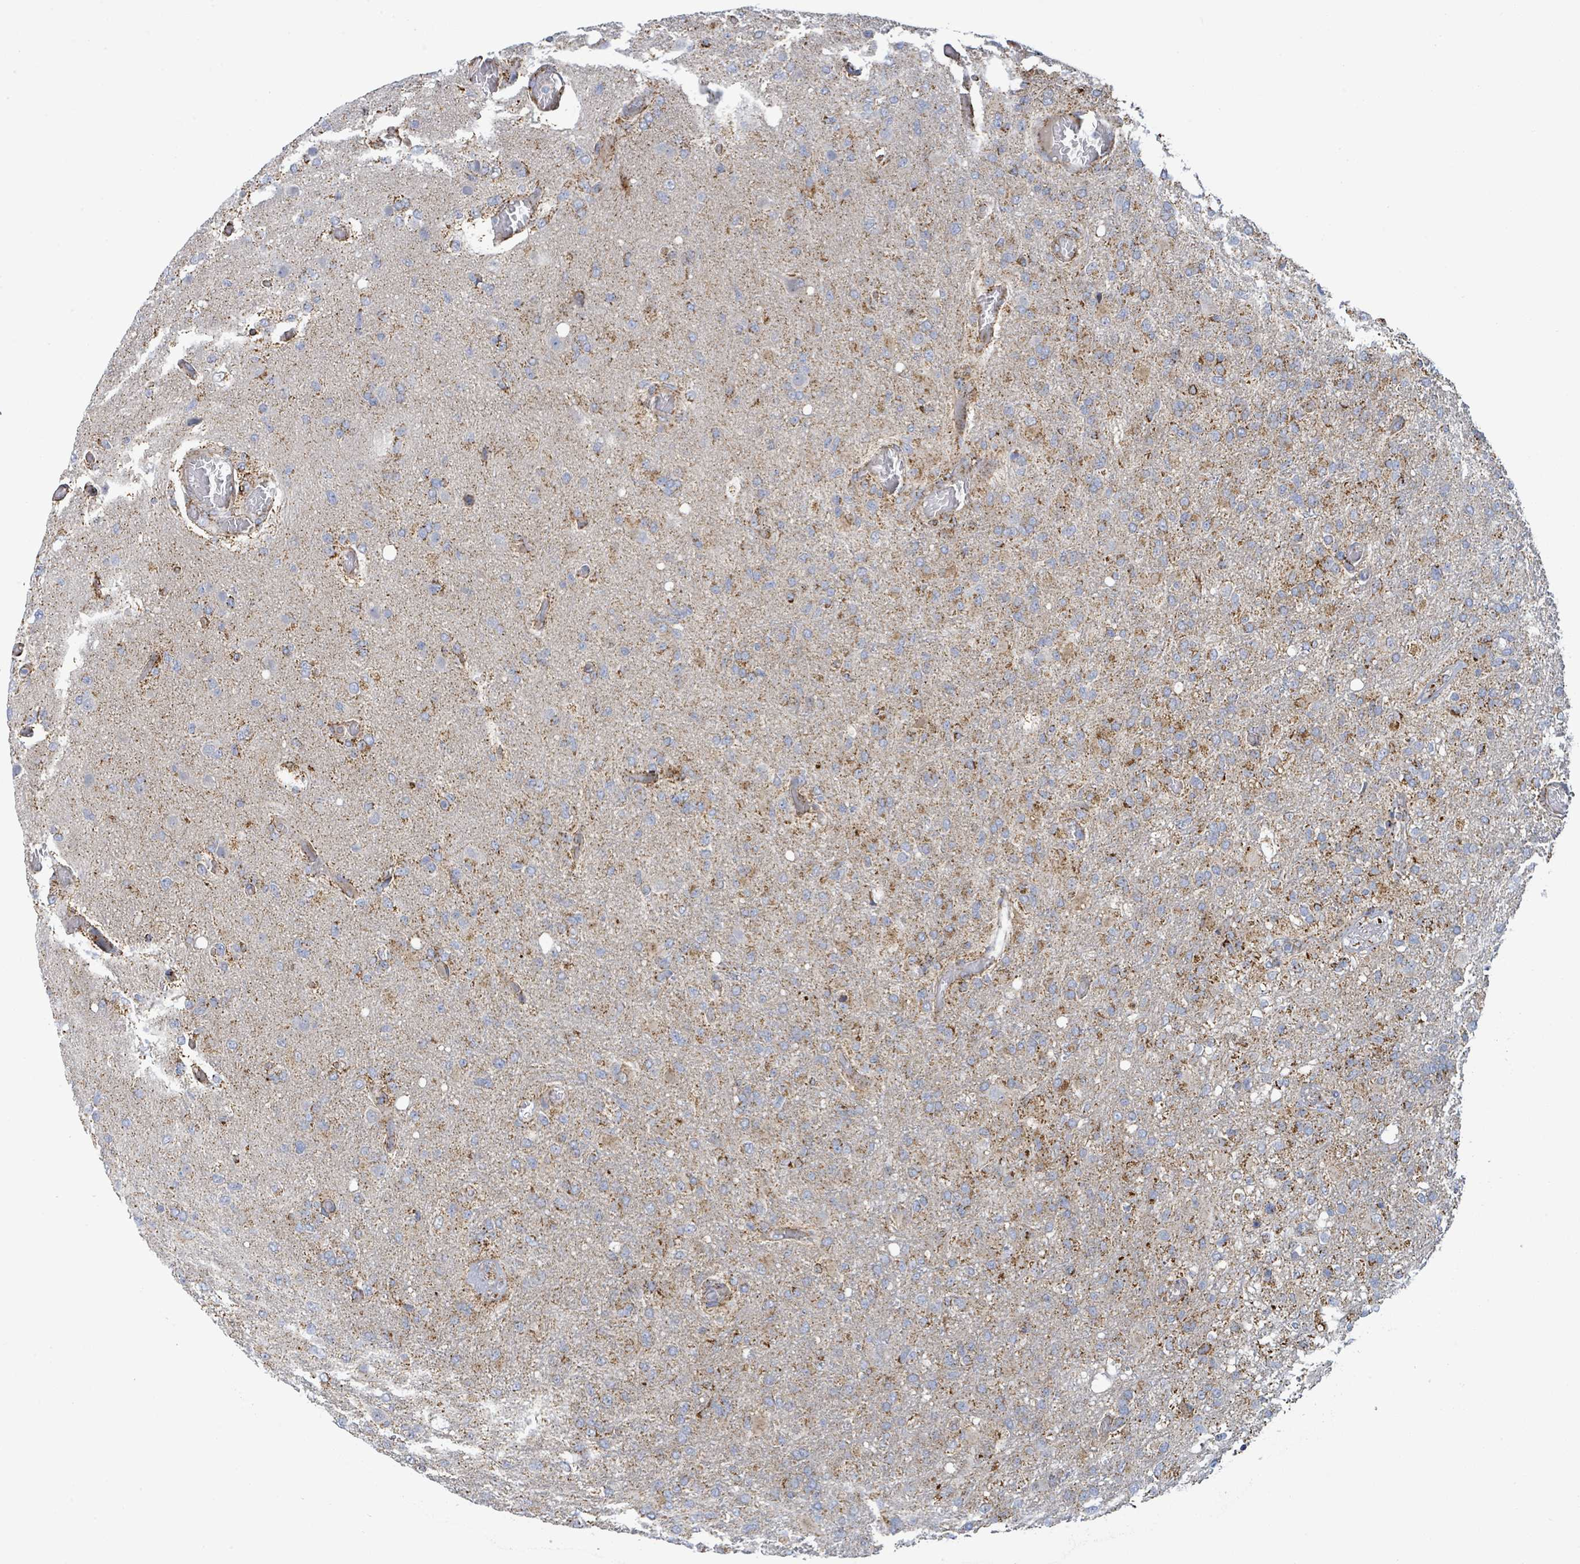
{"staining": {"intensity": "negative", "quantity": "none", "location": "none"}, "tissue": "glioma", "cell_type": "Tumor cells", "image_type": "cancer", "snomed": [{"axis": "morphology", "description": "Glioma, malignant, High grade"}, {"axis": "topography", "description": "Brain"}], "caption": "Immunohistochemistry histopathology image of neoplastic tissue: human glioma stained with DAB (3,3'-diaminobenzidine) shows no significant protein expression in tumor cells. (Brightfield microscopy of DAB (3,3'-diaminobenzidine) immunohistochemistry (IHC) at high magnification).", "gene": "SUCLG2", "patient": {"sex": "female", "age": 74}}